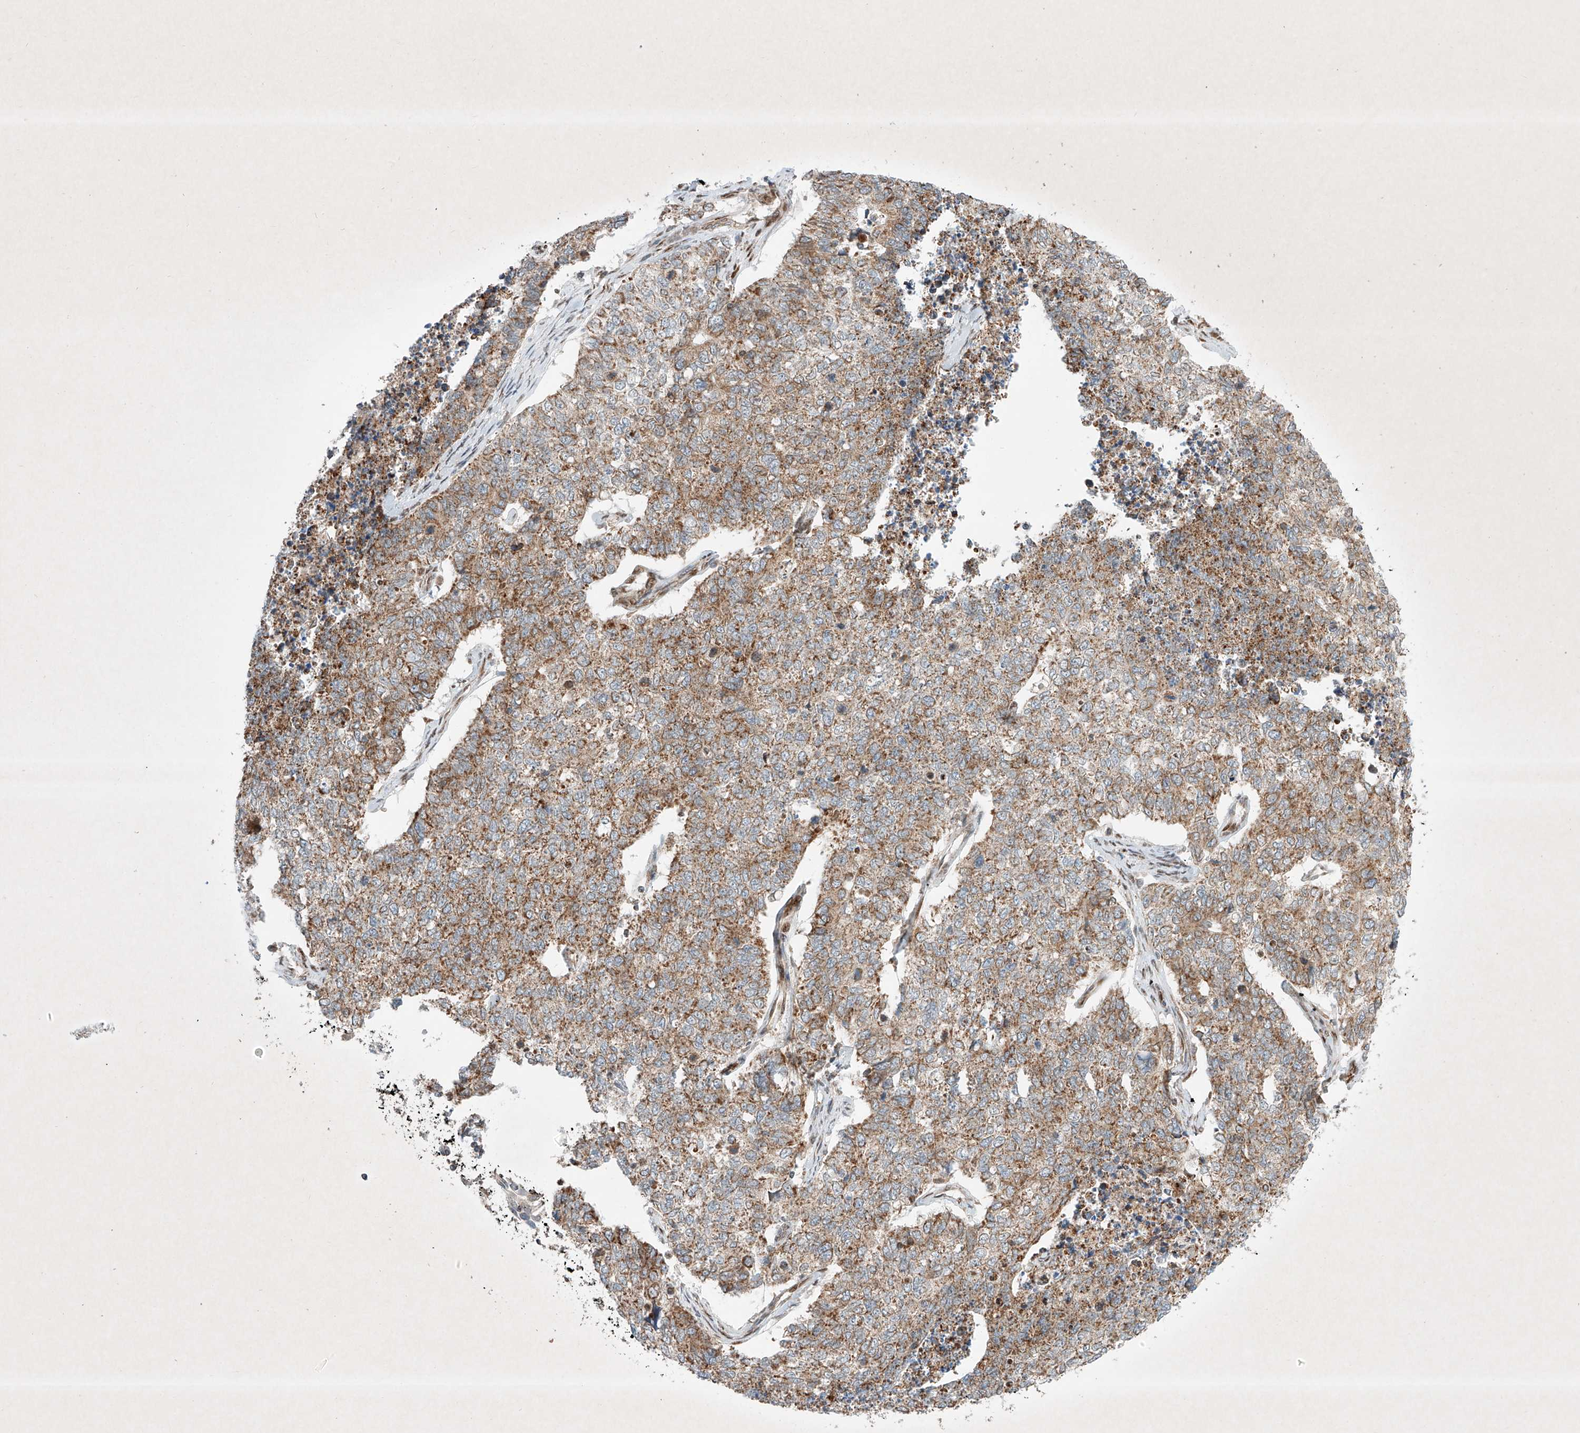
{"staining": {"intensity": "moderate", "quantity": ">75%", "location": "cytoplasmic/membranous"}, "tissue": "cervical cancer", "cell_type": "Tumor cells", "image_type": "cancer", "snomed": [{"axis": "morphology", "description": "Squamous cell carcinoma, NOS"}, {"axis": "topography", "description": "Cervix"}], "caption": "Immunohistochemistry (IHC) (DAB (3,3'-diaminobenzidine)) staining of human squamous cell carcinoma (cervical) shows moderate cytoplasmic/membranous protein expression in about >75% of tumor cells. (brown staining indicates protein expression, while blue staining denotes nuclei).", "gene": "EPG5", "patient": {"sex": "female", "age": 63}}